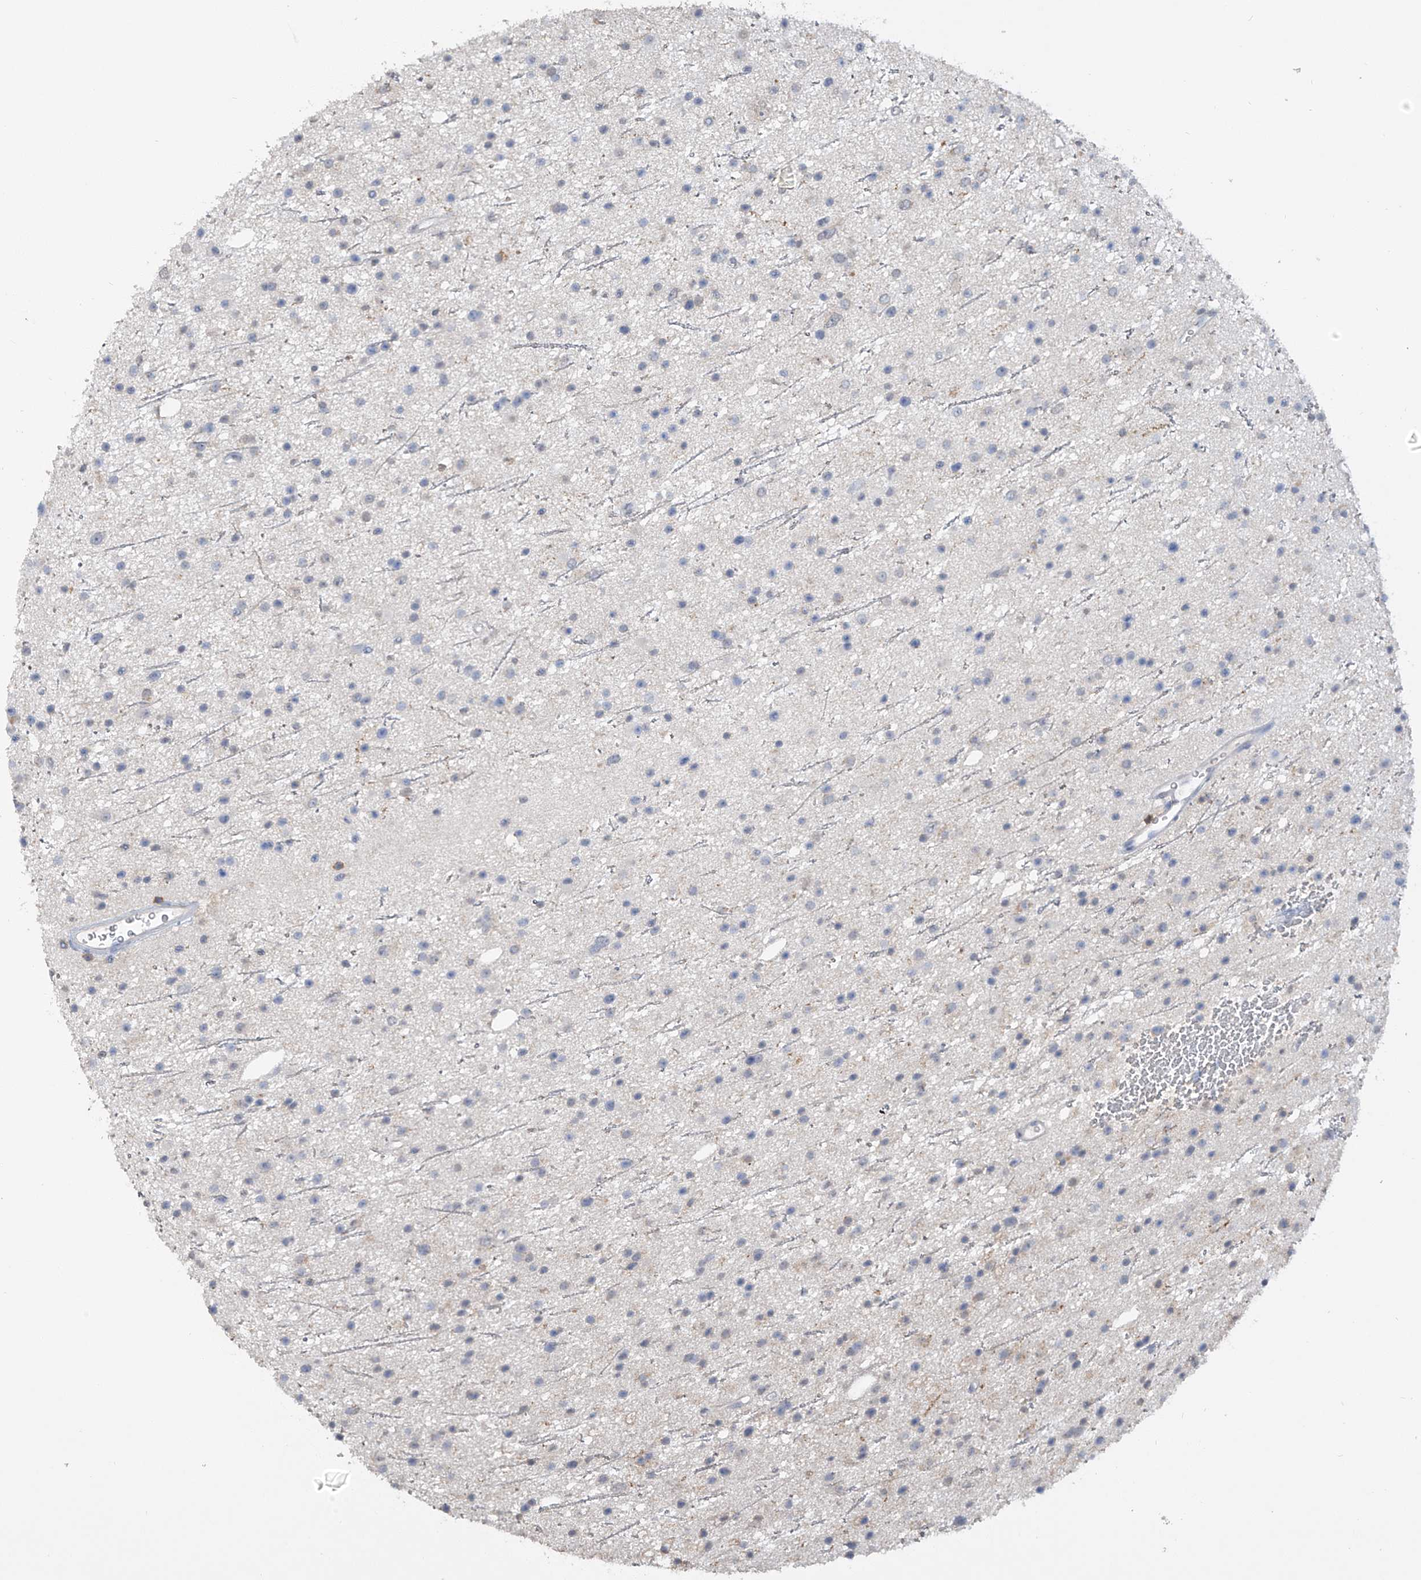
{"staining": {"intensity": "negative", "quantity": "none", "location": "none"}, "tissue": "glioma", "cell_type": "Tumor cells", "image_type": "cancer", "snomed": [{"axis": "morphology", "description": "Glioma, malignant, Low grade"}, {"axis": "topography", "description": "Cerebral cortex"}], "caption": "An immunohistochemistry (IHC) micrograph of glioma is shown. There is no staining in tumor cells of glioma.", "gene": "HAS3", "patient": {"sex": "female", "age": 39}}